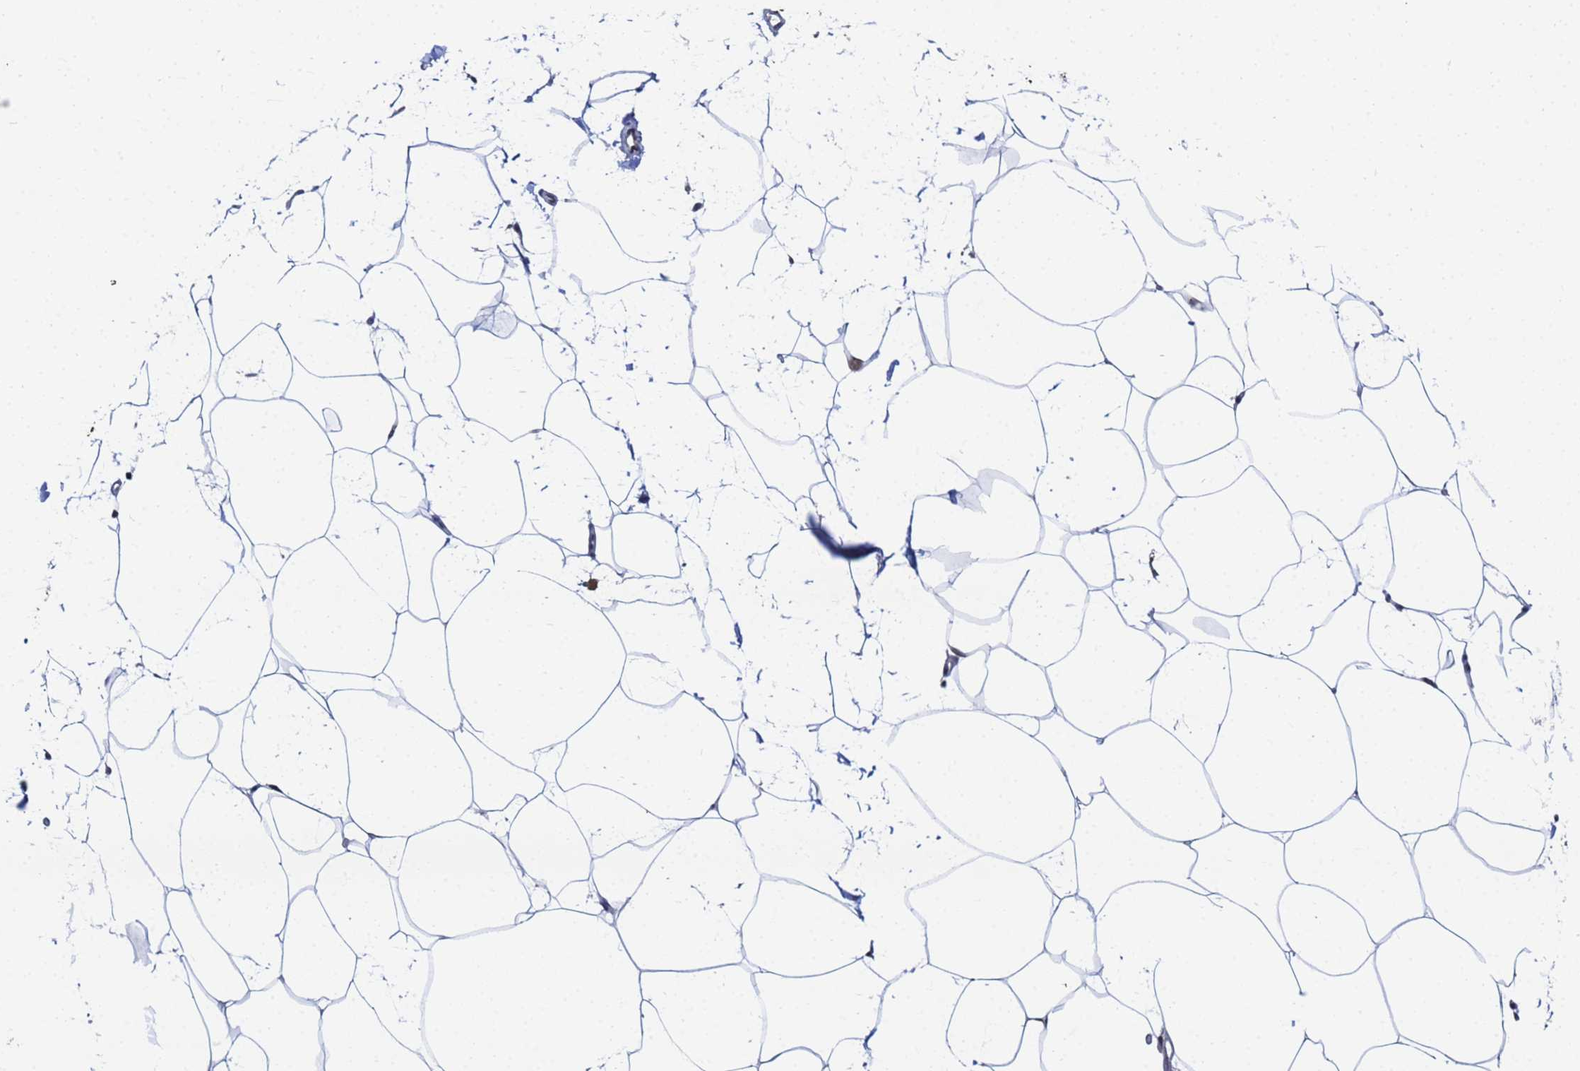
{"staining": {"intensity": "negative", "quantity": "none", "location": "none"}, "tissue": "adipose tissue", "cell_type": "Adipocytes", "image_type": "normal", "snomed": [{"axis": "morphology", "description": "Normal tissue, NOS"}, {"axis": "topography", "description": "Adipose tissue"}], "caption": "Immunohistochemistry photomicrograph of benign human adipose tissue stained for a protein (brown), which displays no staining in adipocytes. The staining is performed using DAB brown chromogen with nuclei counter-stained in using hematoxylin.", "gene": "MTCL1", "patient": {"sex": "female", "age": 37}}